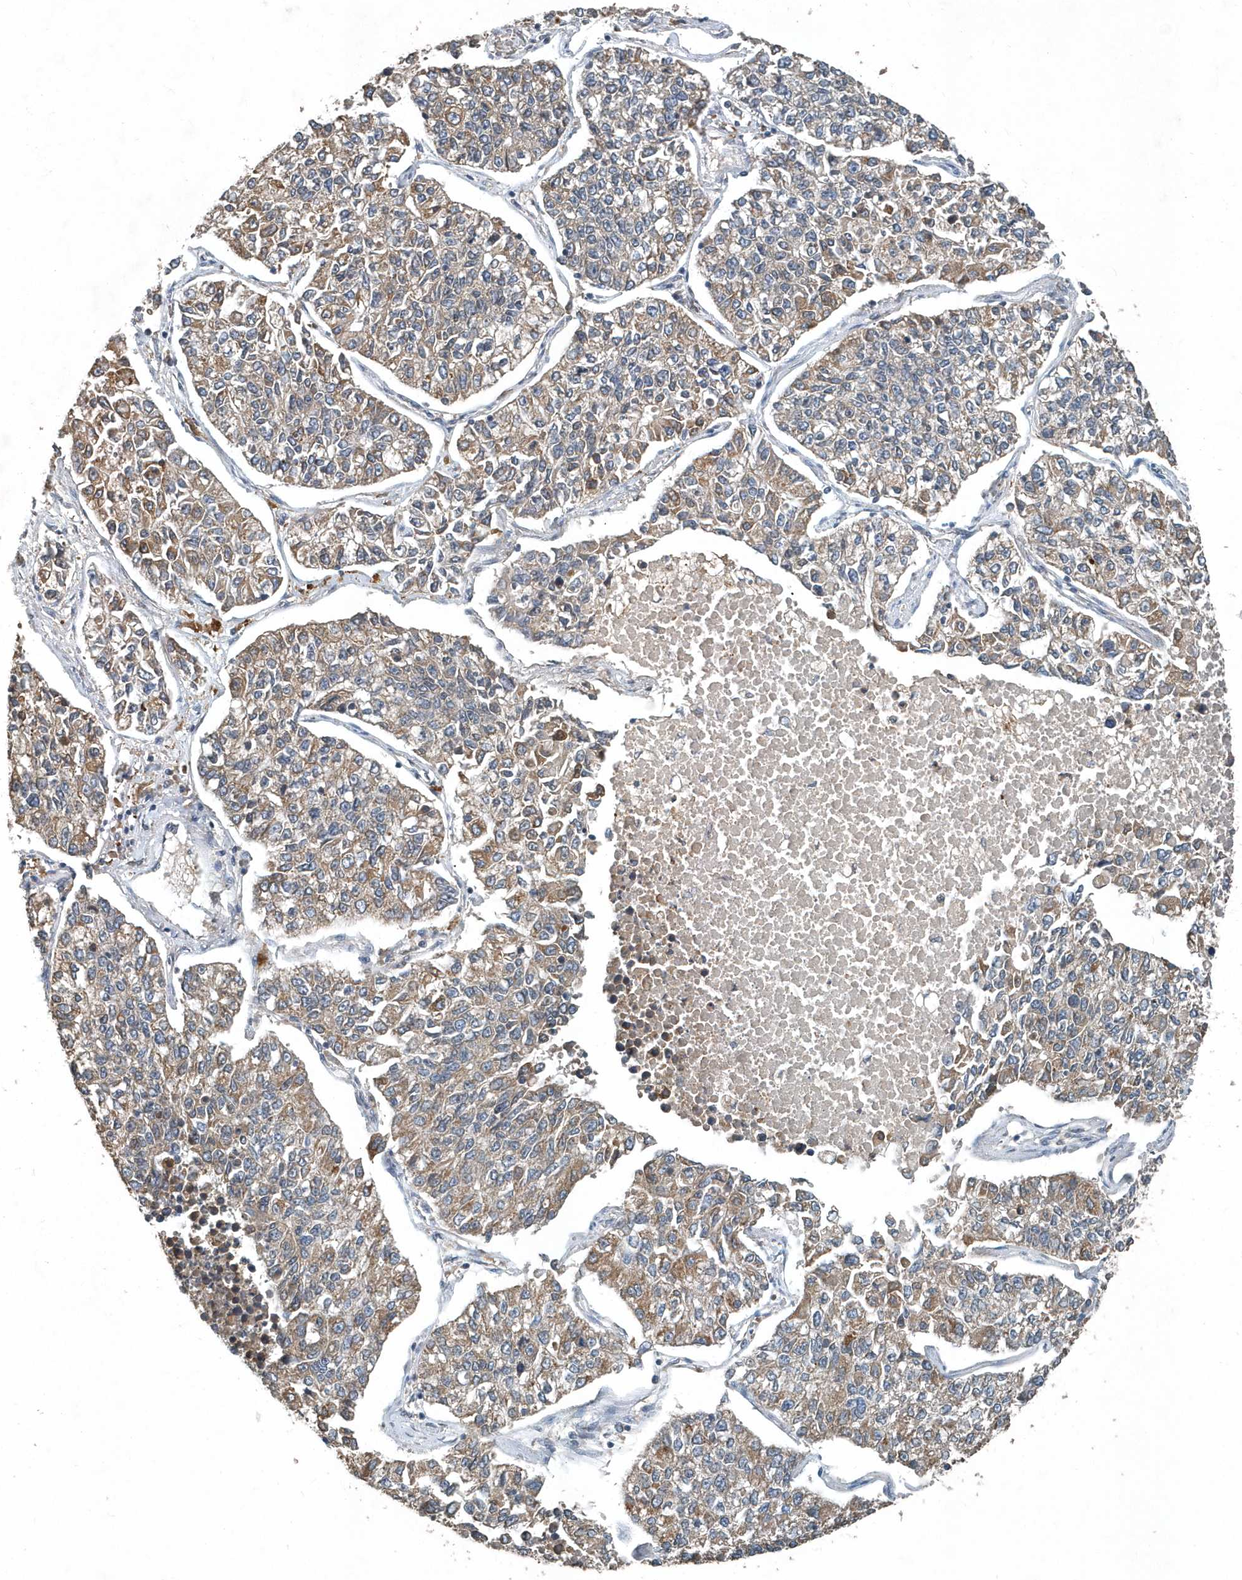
{"staining": {"intensity": "moderate", "quantity": ">75%", "location": "cytoplasmic/membranous"}, "tissue": "lung cancer", "cell_type": "Tumor cells", "image_type": "cancer", "snomed": [{"axis": "morphology", "description": "Adenocarcinoma, NOS"}, {"axis": "topography", "description": "Lung"}], "caption": "High-magnification brightfield microscopy of lung adenocarcinoma stained with DAB (3,3'-diaminobenzidine) (brown) and counterstained with hematoxylin (blue). tumor cells exhibit moderate cytoplasmic/membranous expression is seen in about>75% of cells.", "gene": "SCFD2", "patient": {"sex": "male", "age": 49}}